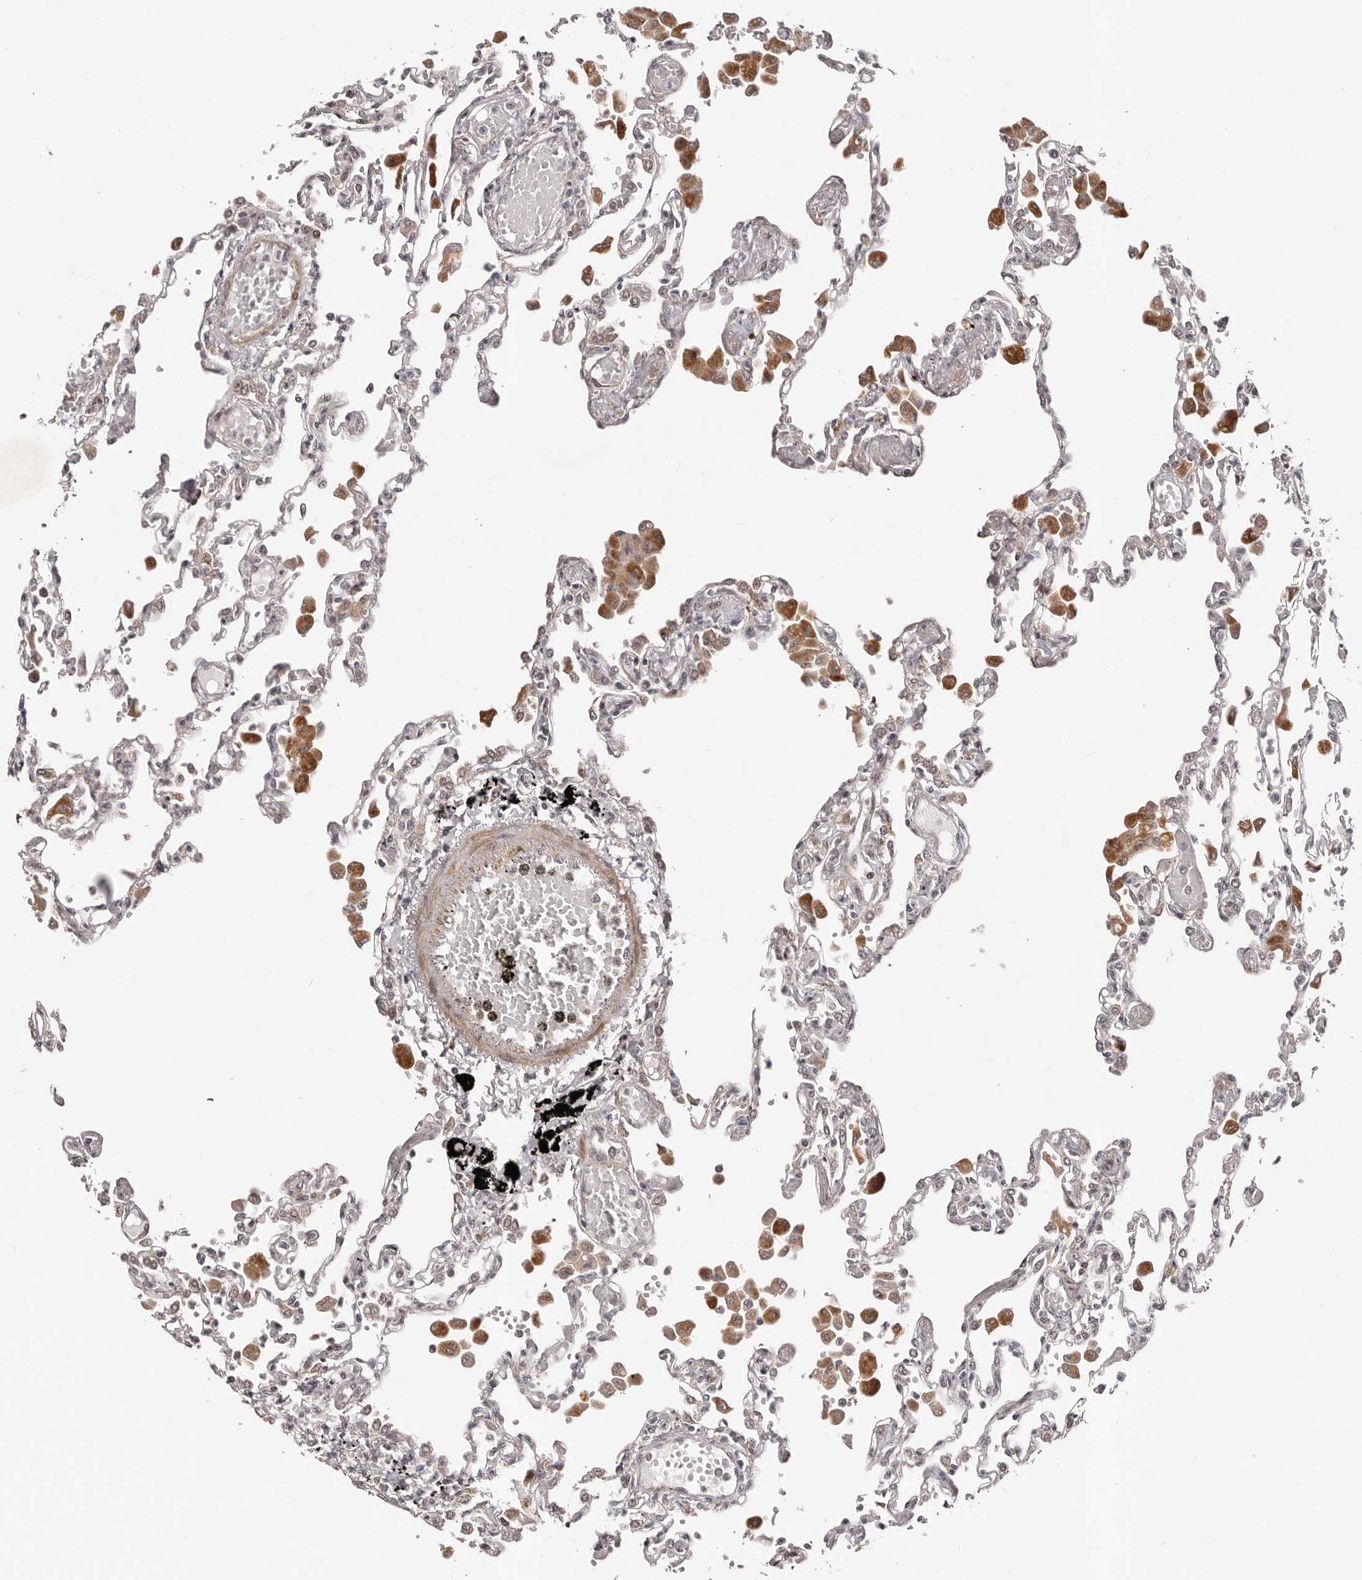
{"staining": {"intensity": "negative", "quantity": "none", "location": "none"}, "tissue": "lung", "cell_type": "Alveolar cells", "image_type": "normal", "snomed": [{"axis": "morphology", "description": "Normal tissue, NOS"}, {"axis": "topography", "description": "Bronchus"}, {"axis": "topography", "description": "Lung"}], "caption": "A micrograph of lung stained for a protein displays no brown staining in alveolar cells. (DAB (3,3'-diaminobenzidine) IHC visualized using brightfield microscopy, high magnification).", "gene": "MICAL2", "patient": {"sex": "female", "age": 49}}